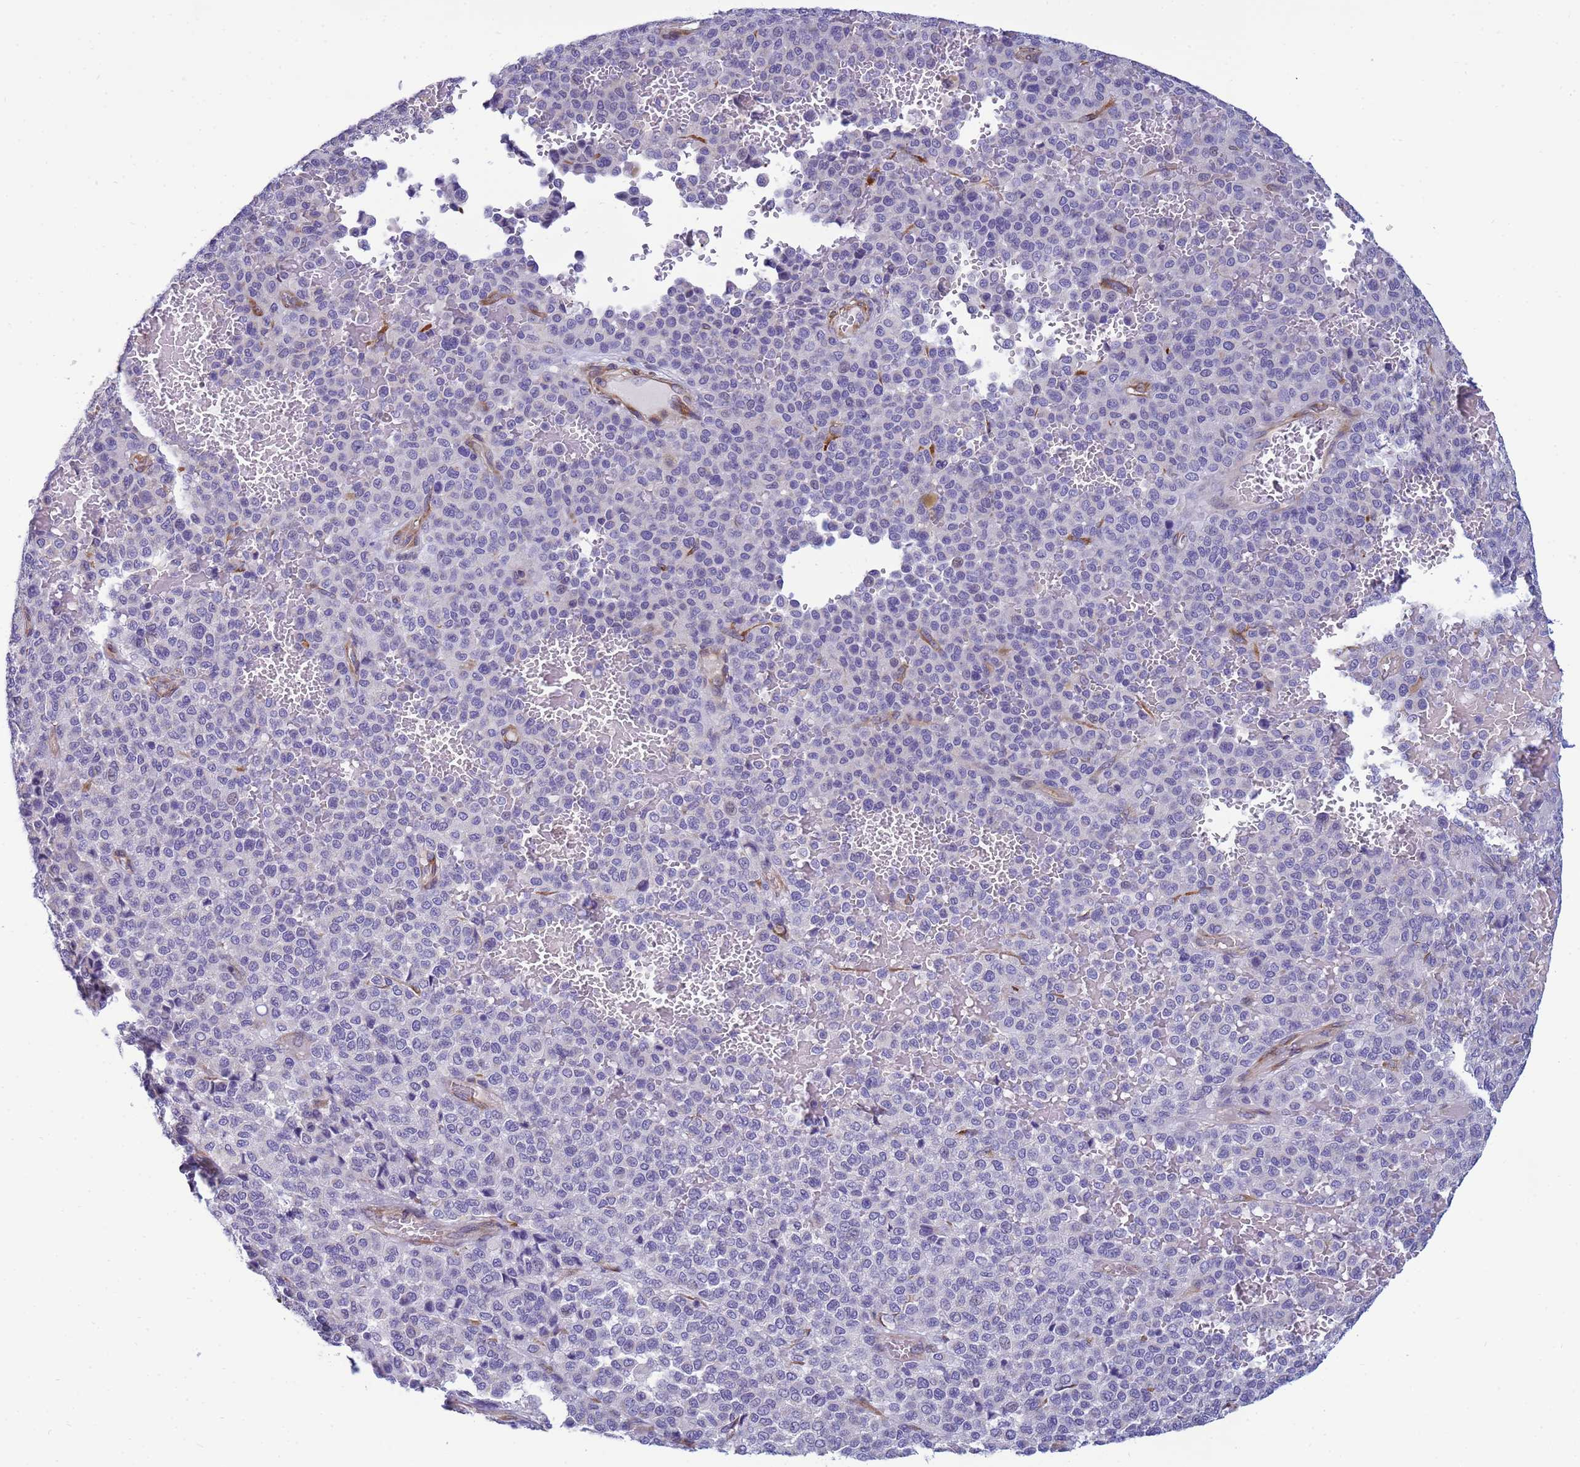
{"staining": {"intensity": "negative", "quantity": "none", "location": "none"}, "tissue": "melanoma", "cell_type": "Tumor cells", "image_type": "cancer", "snomed": [{"axis": "morphology", "description": "Malignant melanoma, Metastatic site"}, {"axis": "topography", "description": "Pancreas"}], "caption": "This is a photomicrograph of immunohistochemistry (IHC) staining of melanoma, which shows no expression in tumor cells.", "gene": "TRPC6", "patient": {"sex": "female", "age": 30}}